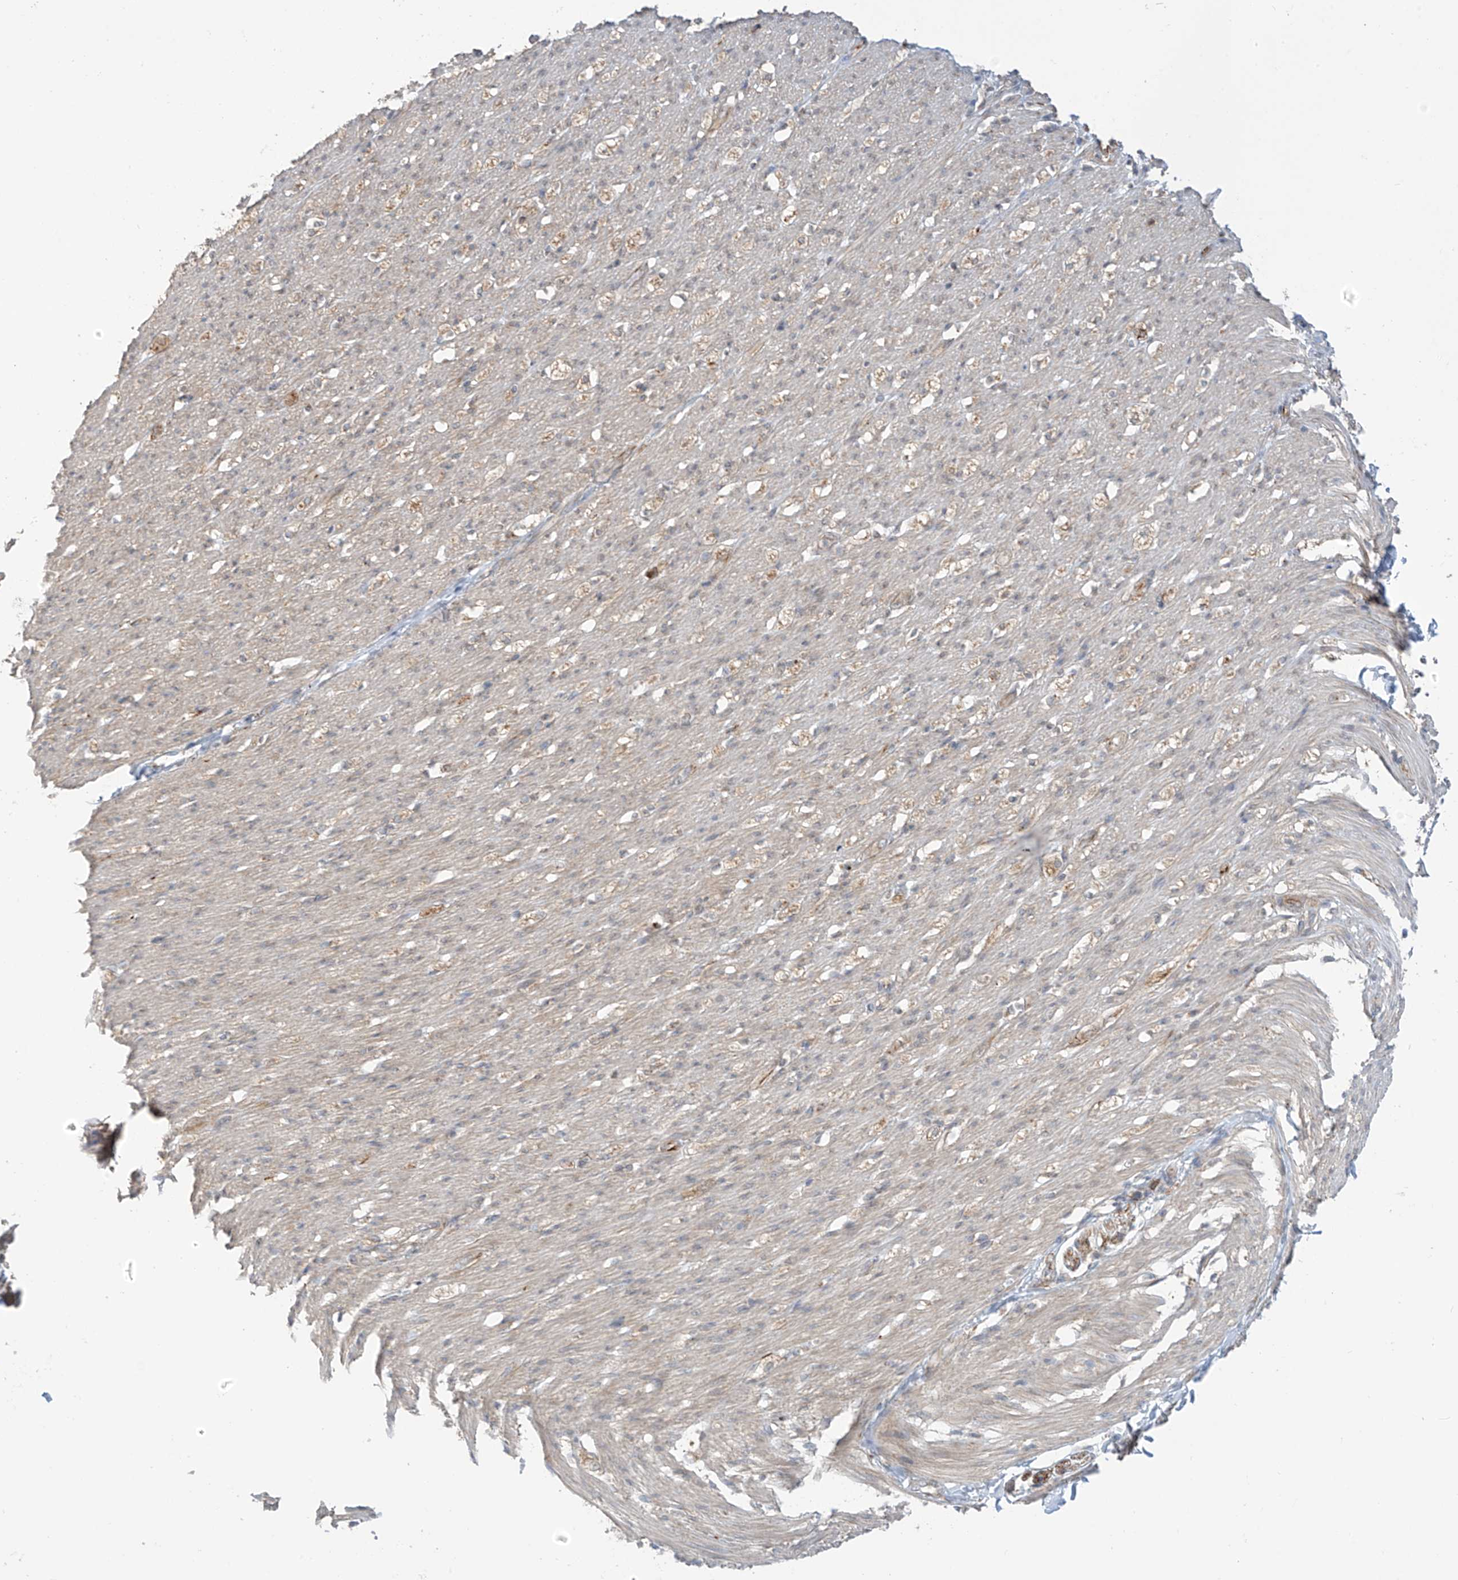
{"staining": {"intensity": "moderate", "quantity": "<25%", "location": "cytoplasmic/membranous"}, "tissue": "smooth muscle", "cell_type": "Smooth muscle cells", "image_type": "normal", "snomed": [{"axis": "morphology", "description": "Normal tissue, NOS"}, {"axis": "morphology", "description": "Adenocarcinoma, NOS"}, {"axis": "topography", "description": "Colon"}, {"axis": "topography", "description": "Peripheral nerve tissue"}], "caption": "The histopathology image reveals staining of benign smooth muscle, revealing moderate cytoplasmic/membranous protein expression (brown color) within smooth muscle cells. The staining was performed using DAB (3,3'-diaminobenzidine) to visualize the protein expression in brown, while the nuclei were stained in blue with hematoxylin (Magnification: 20x).", "gene": "HS6ST2", "patient": {"sex": "male", "age": 14}}